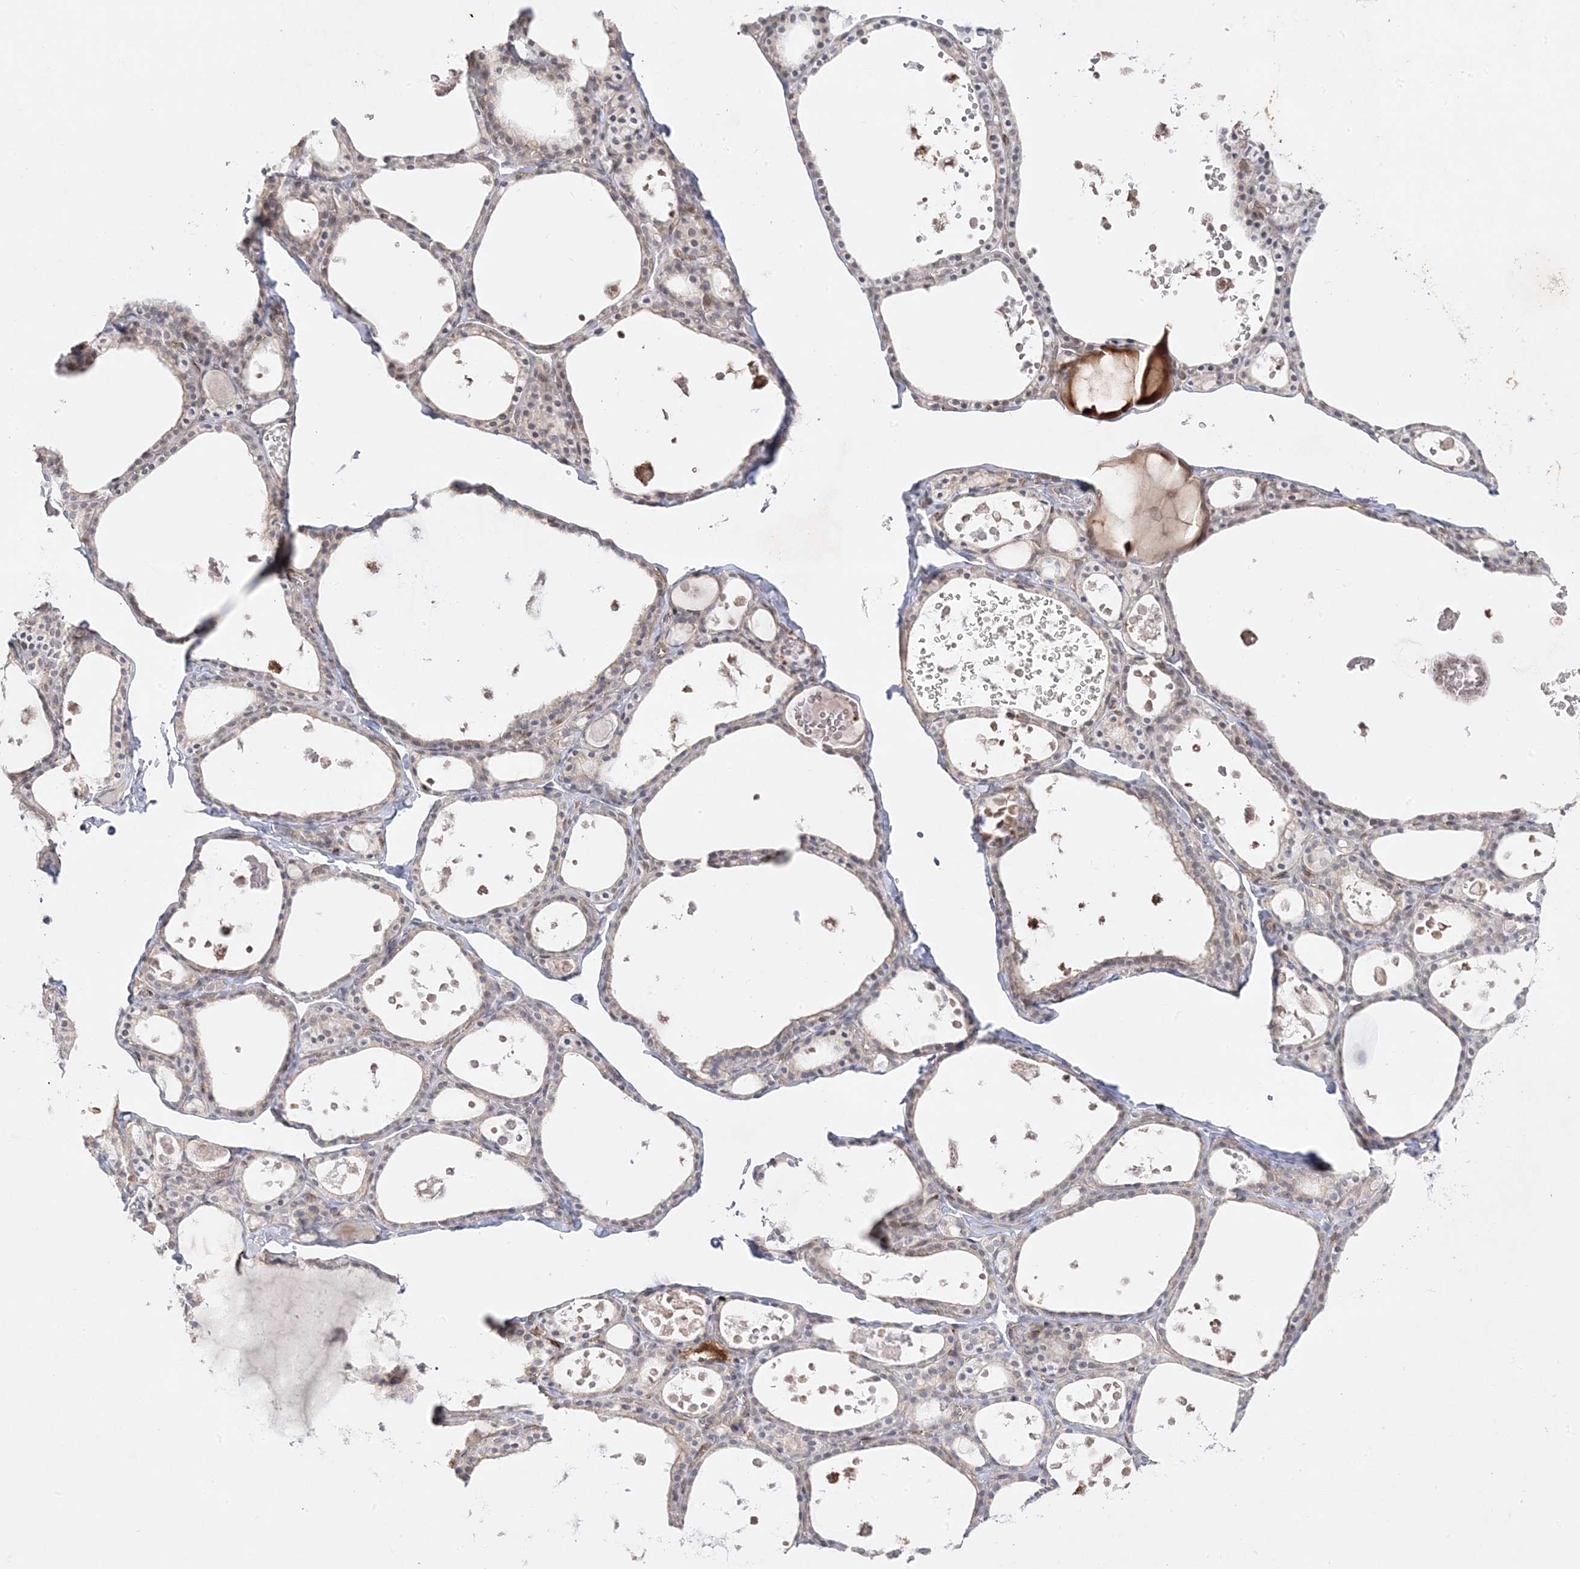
{"staining": {"intensity": "weak", "quantity": ">75%", "location": "cytoplasmic/membranous"}, "tissue": "thyroid gland", "cell_type": "Glandular cells", "image_type": "normal", "snomed": [{"axis": "morphology", "description": "Normal tissue, NOS"}, {"axis": "topography", "description": "Thyroid gland"}], "caption": "Normal thyroid gland displays weak cytoplasmic/membranous staining in about >75% of glandular cells, visualized by immunohistochemistry. Using DAB (brown) and hematoxylin (blue) stains, captured at high magnification using brightfield microscopy.", "gene": "C2CD2", "patient": {"sex": "male", "age": 56}}